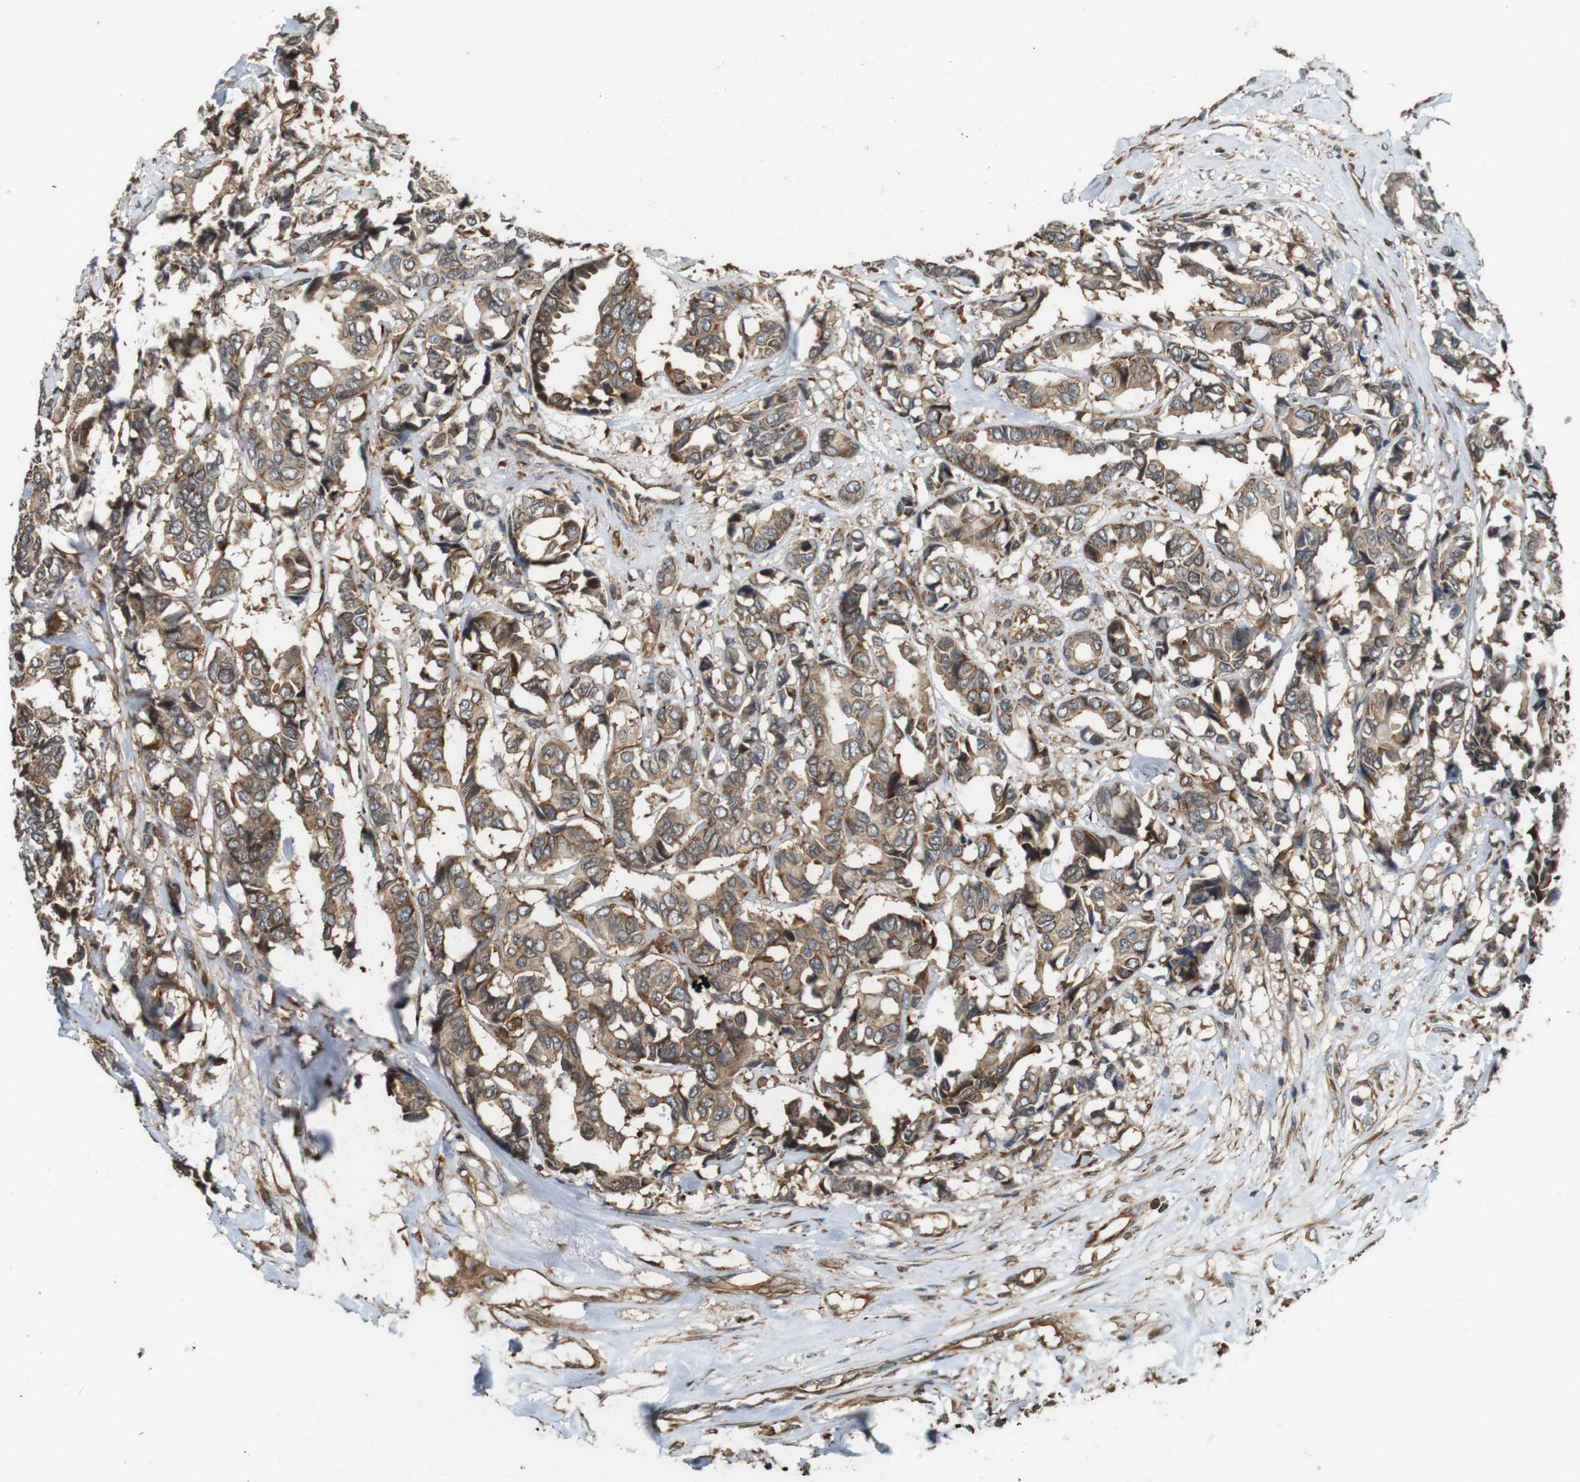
{"staining": {"intensity": "moderate", "quantity": ">75%", "location": "cytoplasmic/membranous"}, "tissue": "breast cancer", "cell_type": "Tumor cells", "image_type": "cancer", "snomed": [{"axis": "morphology", "description": "Duct carcinoma"}, {"axis": "topography", "description": "Breast"}], "caption": "Human breast infiltrating ductal carcinoma stained with a brown dye displays moderate cytoplasmic/membranous positive positivity in about >75% of tumor cells.", "gene": "PA2G4", "patient": {"sex": "female", "age": 87}}